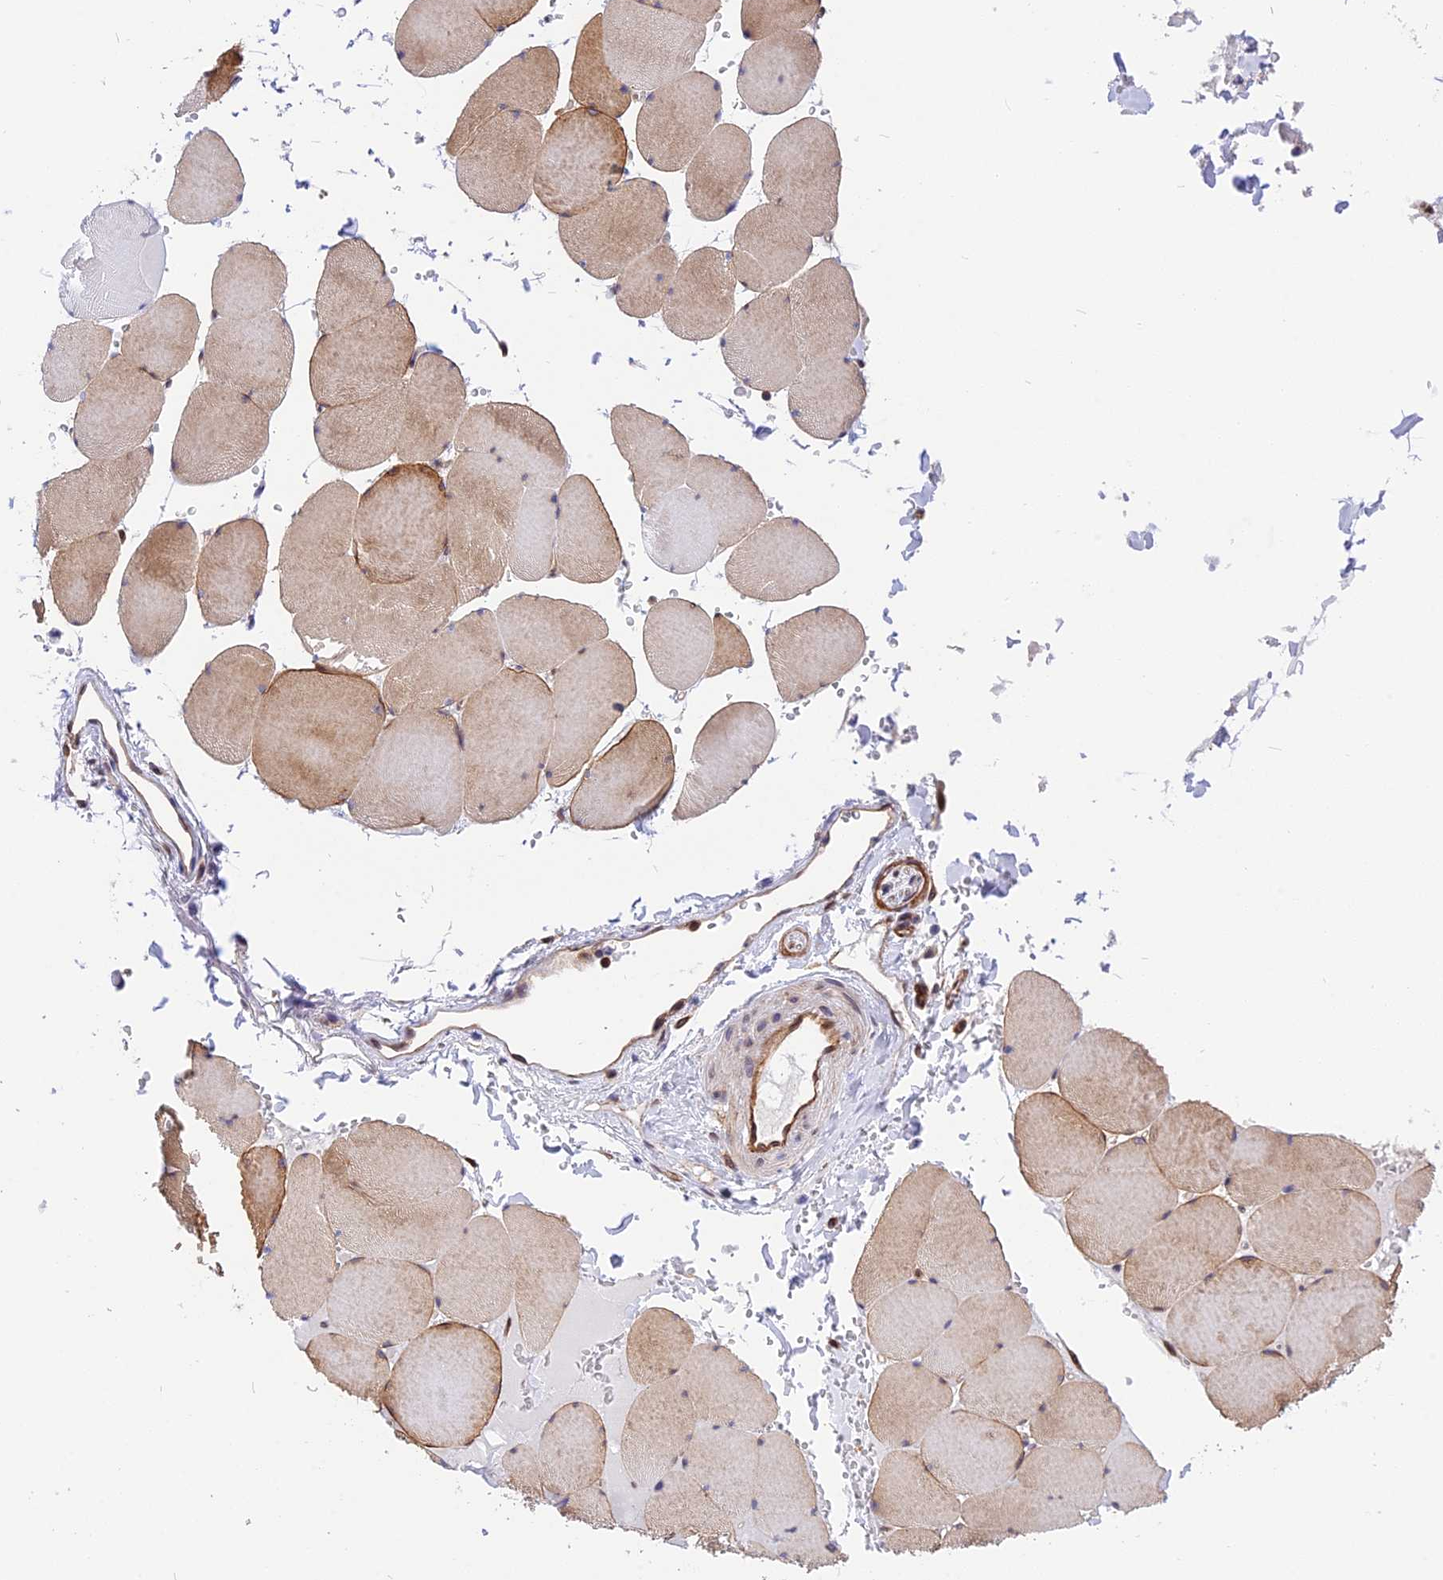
{"staining": {"intensity": "moderate", "quantity": ">75%", "location": "cytoplasmic/membranous"}, "tissue": "skeletal muscle", "cell_type": "Myocytes", "image_type": "normal", "snomed": [{"axis": "morphology", "description": "Normal tissue, NOS"}, {"axis": "topography", "description": "Skeletal muscle"}, {"axis": "topography", "description": "Head-Neck"}], "caption": "Skeletal muscle was stained to show a protein in brown. There is medium levels of moderate cytoplasmic/membranous expression in approximately >75% of myocytes.", "gene": "R3HDM4", "patient": {"sex": "male", "age": 66}}